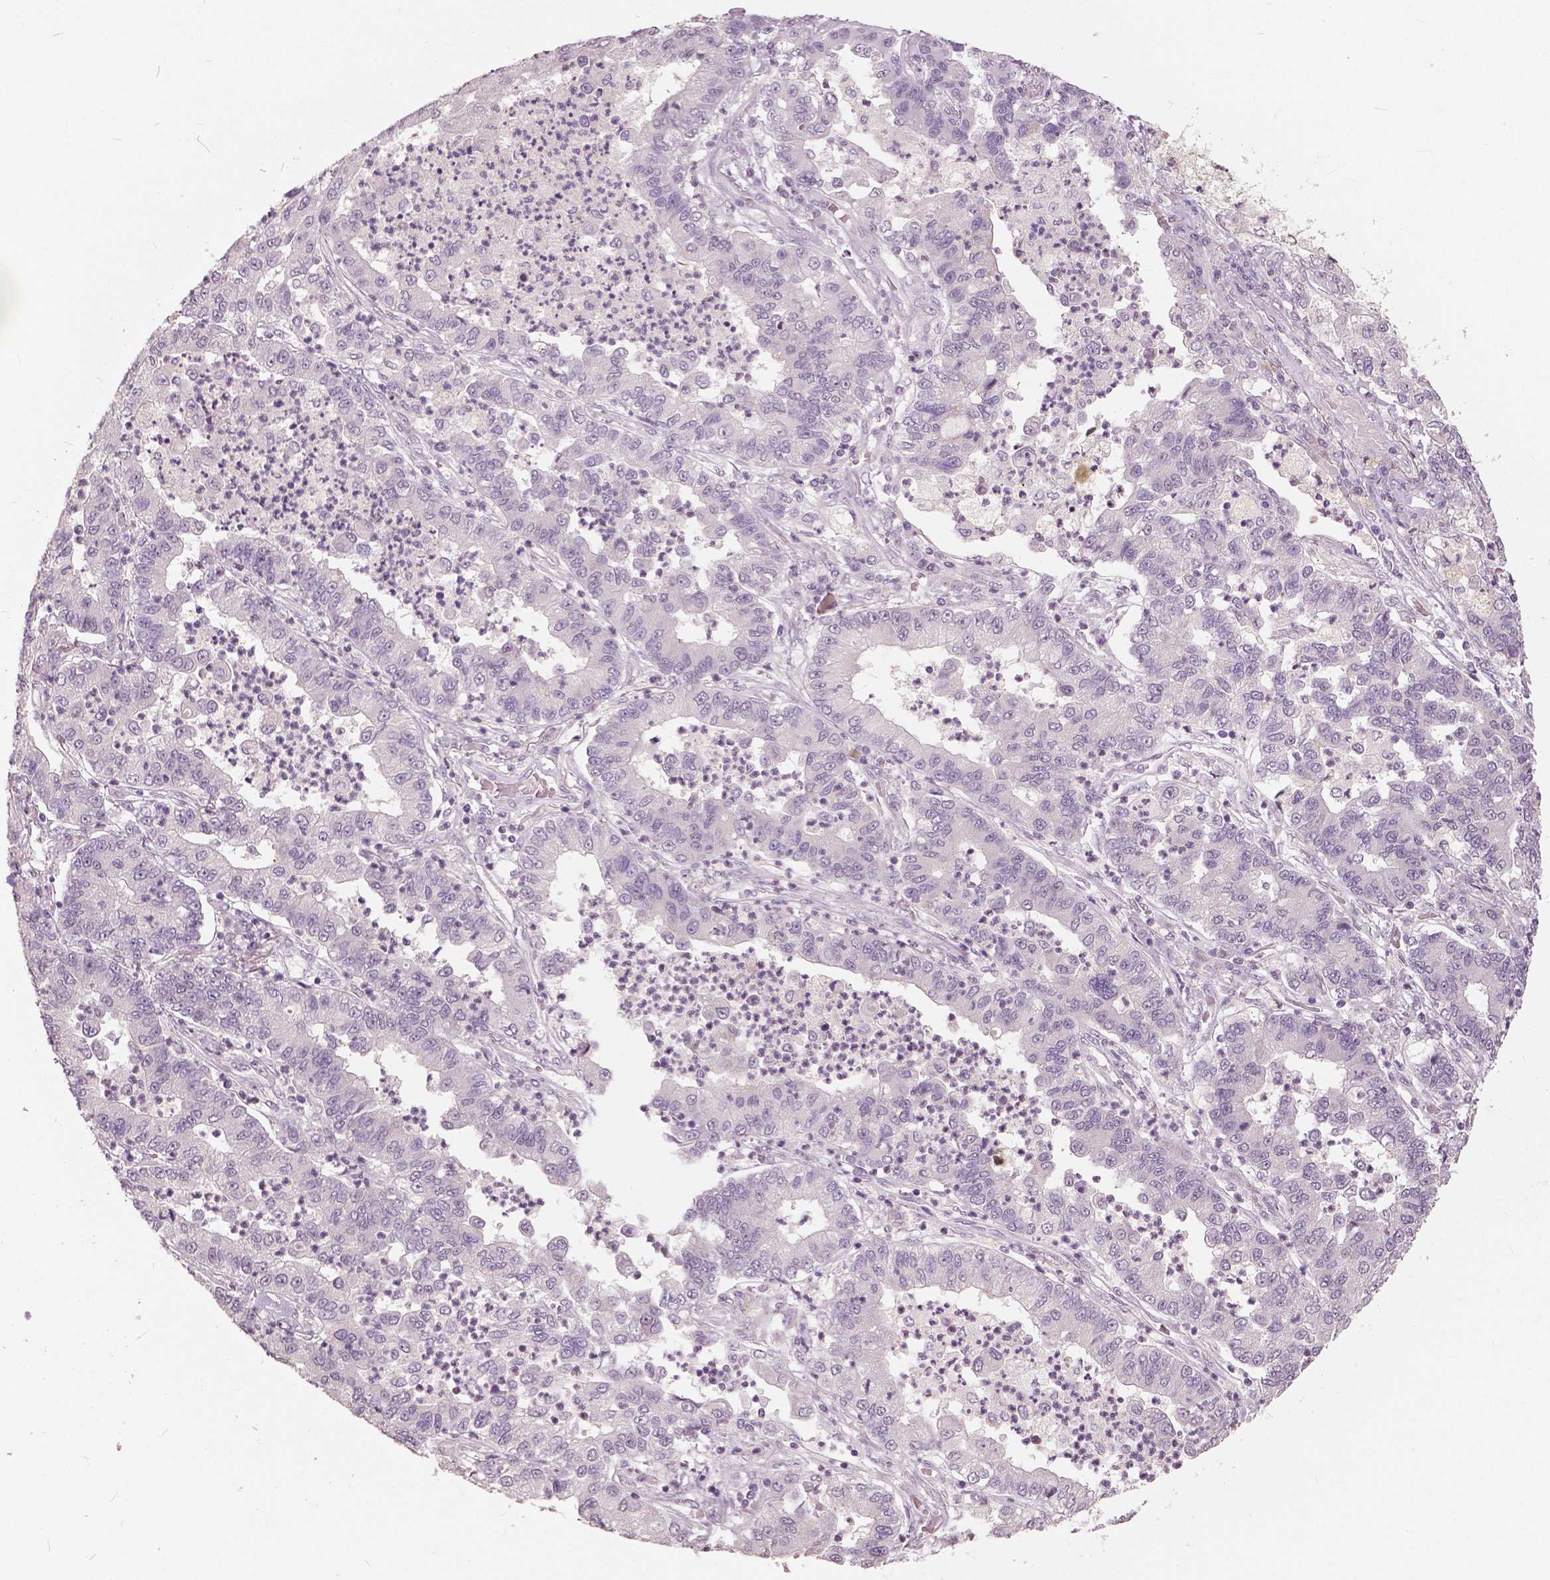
{"staining": {"intensity": "negative", "quantity": "none", "location": "none"}, "tissue": "lung cancer", "cell_type": "Tumor cells", "image_type": "cancer", "snomed": [{"axis": "morphology", "description": "Adenocarcinoma, NOS"}, {"axis": "topography", "description": "Lung"}], "caption": "Immunohistochemistry (IHC) histopathology image of lung adenocarcinoma stained for a protein (brown), which exhibits no staining in tumor cells.", "gene": "NANOG", "patient": {"sex": "female", "age": 57}}